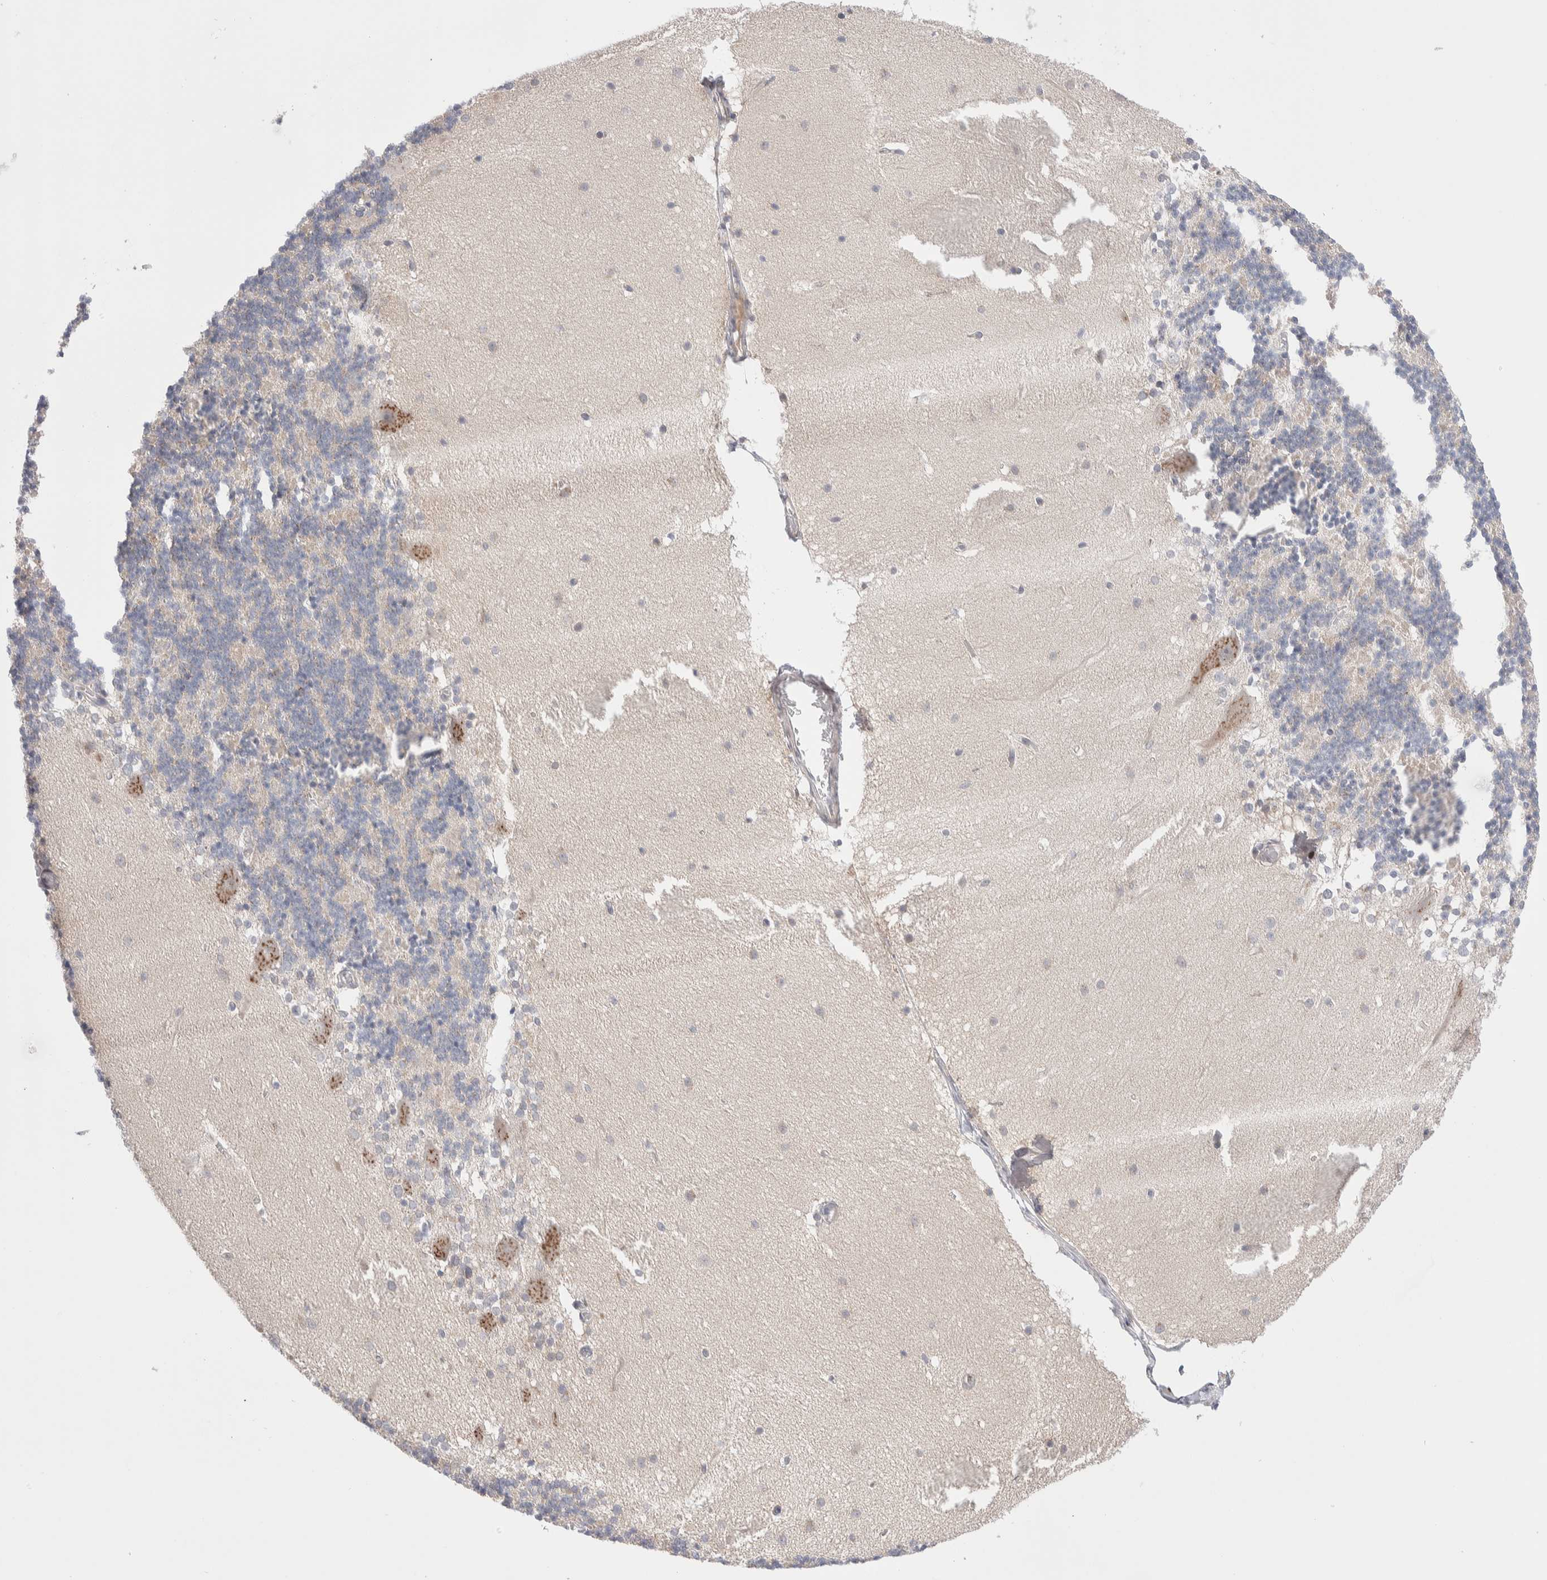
{"staining": {"intensity": "negative", "quantity": "none", "location": "none"}, "tissue": "cerebellum", "cell_type": "Cells in granular layer", "image_type": "normal", "snomed": [{"axis": "morphology", "description": "Normal tissue, NOS"}, {"axis": "topography", "description": "Cerebellum"}], "caption": "Photomicrograph shows no significant protein positivity in cells in granular layer of unremarkable cerebellum.", "gene": "C1orf112", "patient": {"sex": "female", "age": 19}}